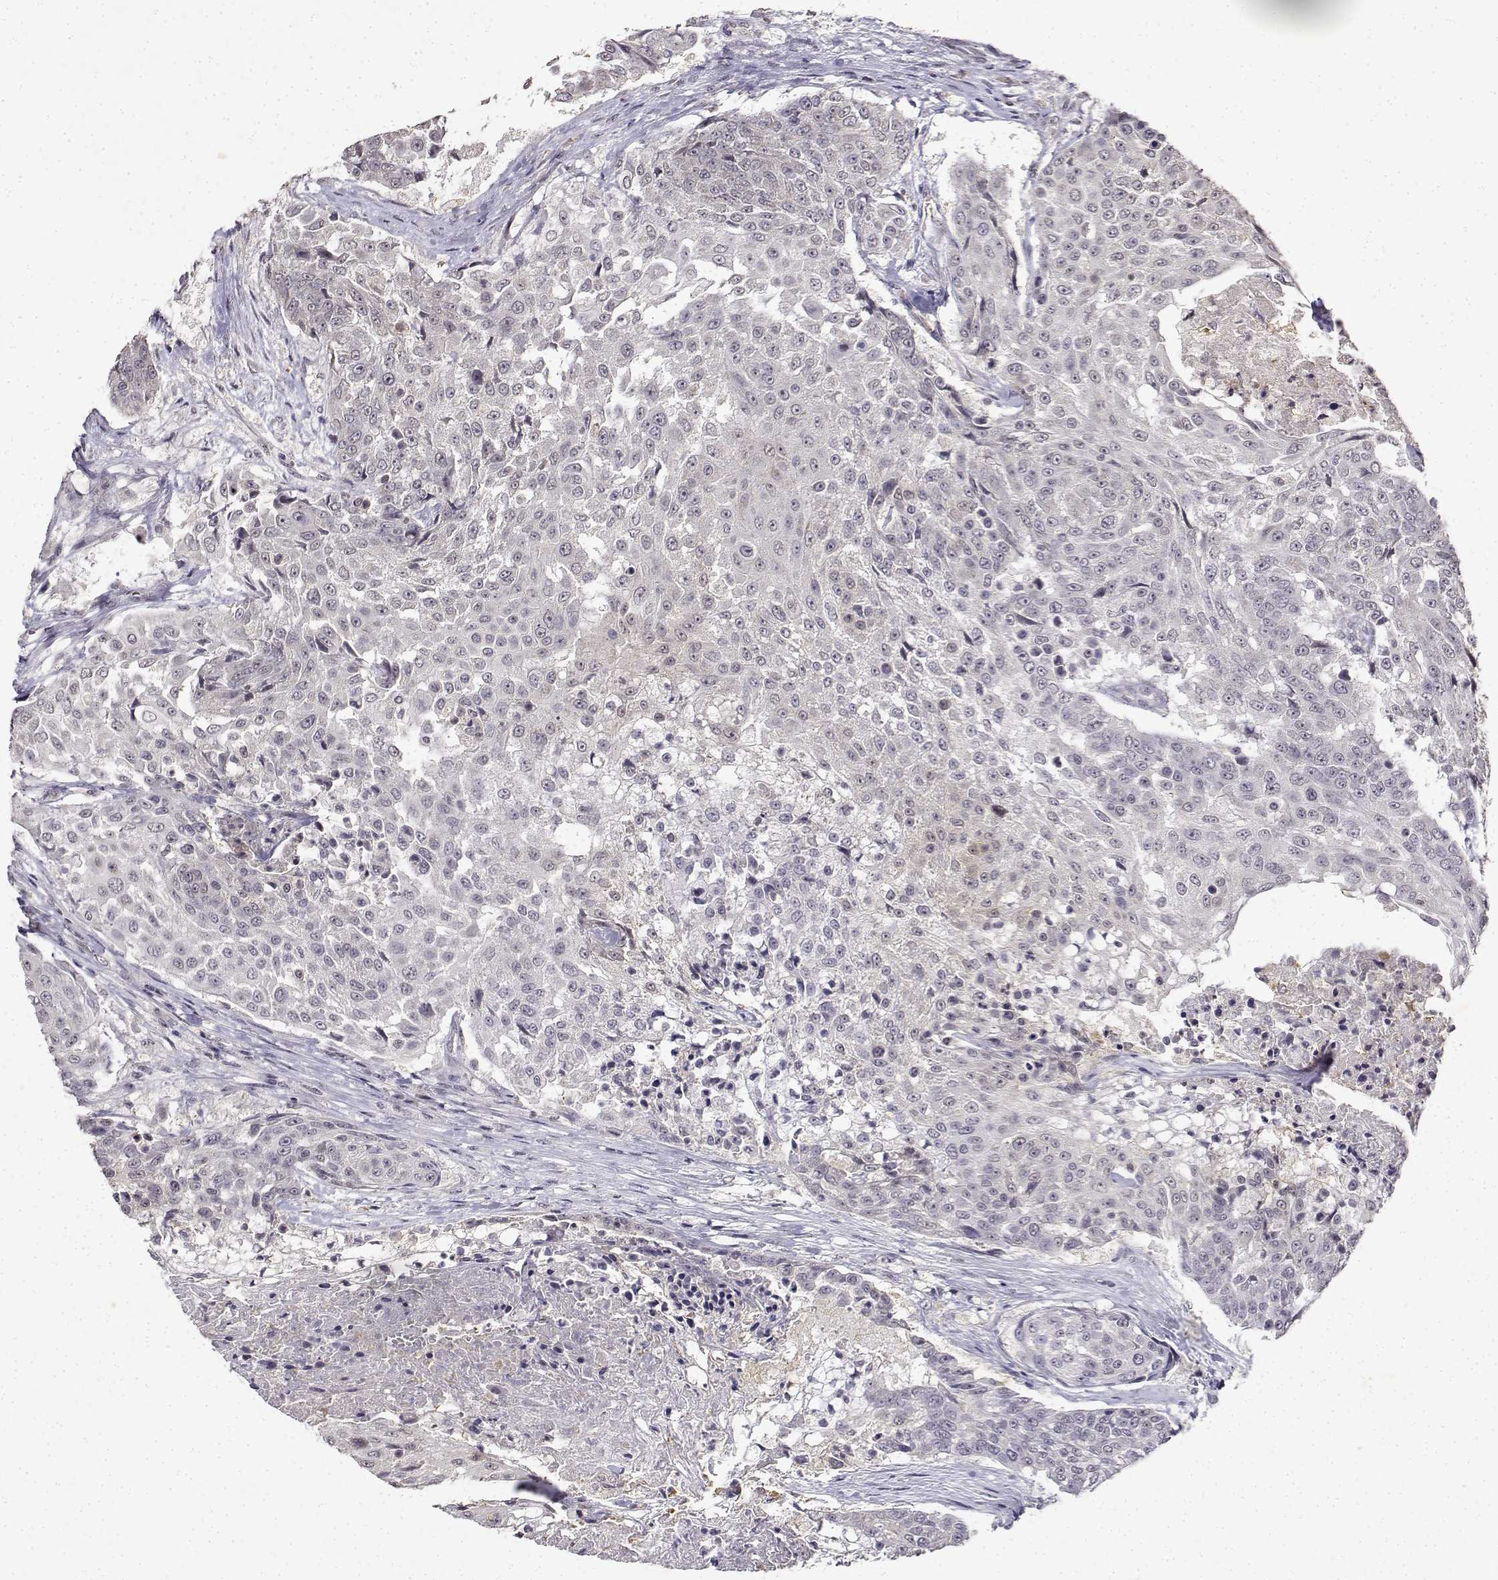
{"staining": {"intensity": "negative", "quantity": "none", "location": "none"}, "tissue": "urothelial cancer", "cell_type": "Tumor cells", "image_type": "cancer", "snomed": [{"axis": "morphology", "description": "Urothelial carcinoma, High grade"}, {"axis": "topography", "description": "Urinary bladder"}], "caption": "DAB immunohistochemical staining of human urothelial cancer shows no significant positivity in tumor cells.", "gene": "BDNF", "patient": {"sex": "female", "age": 63}}